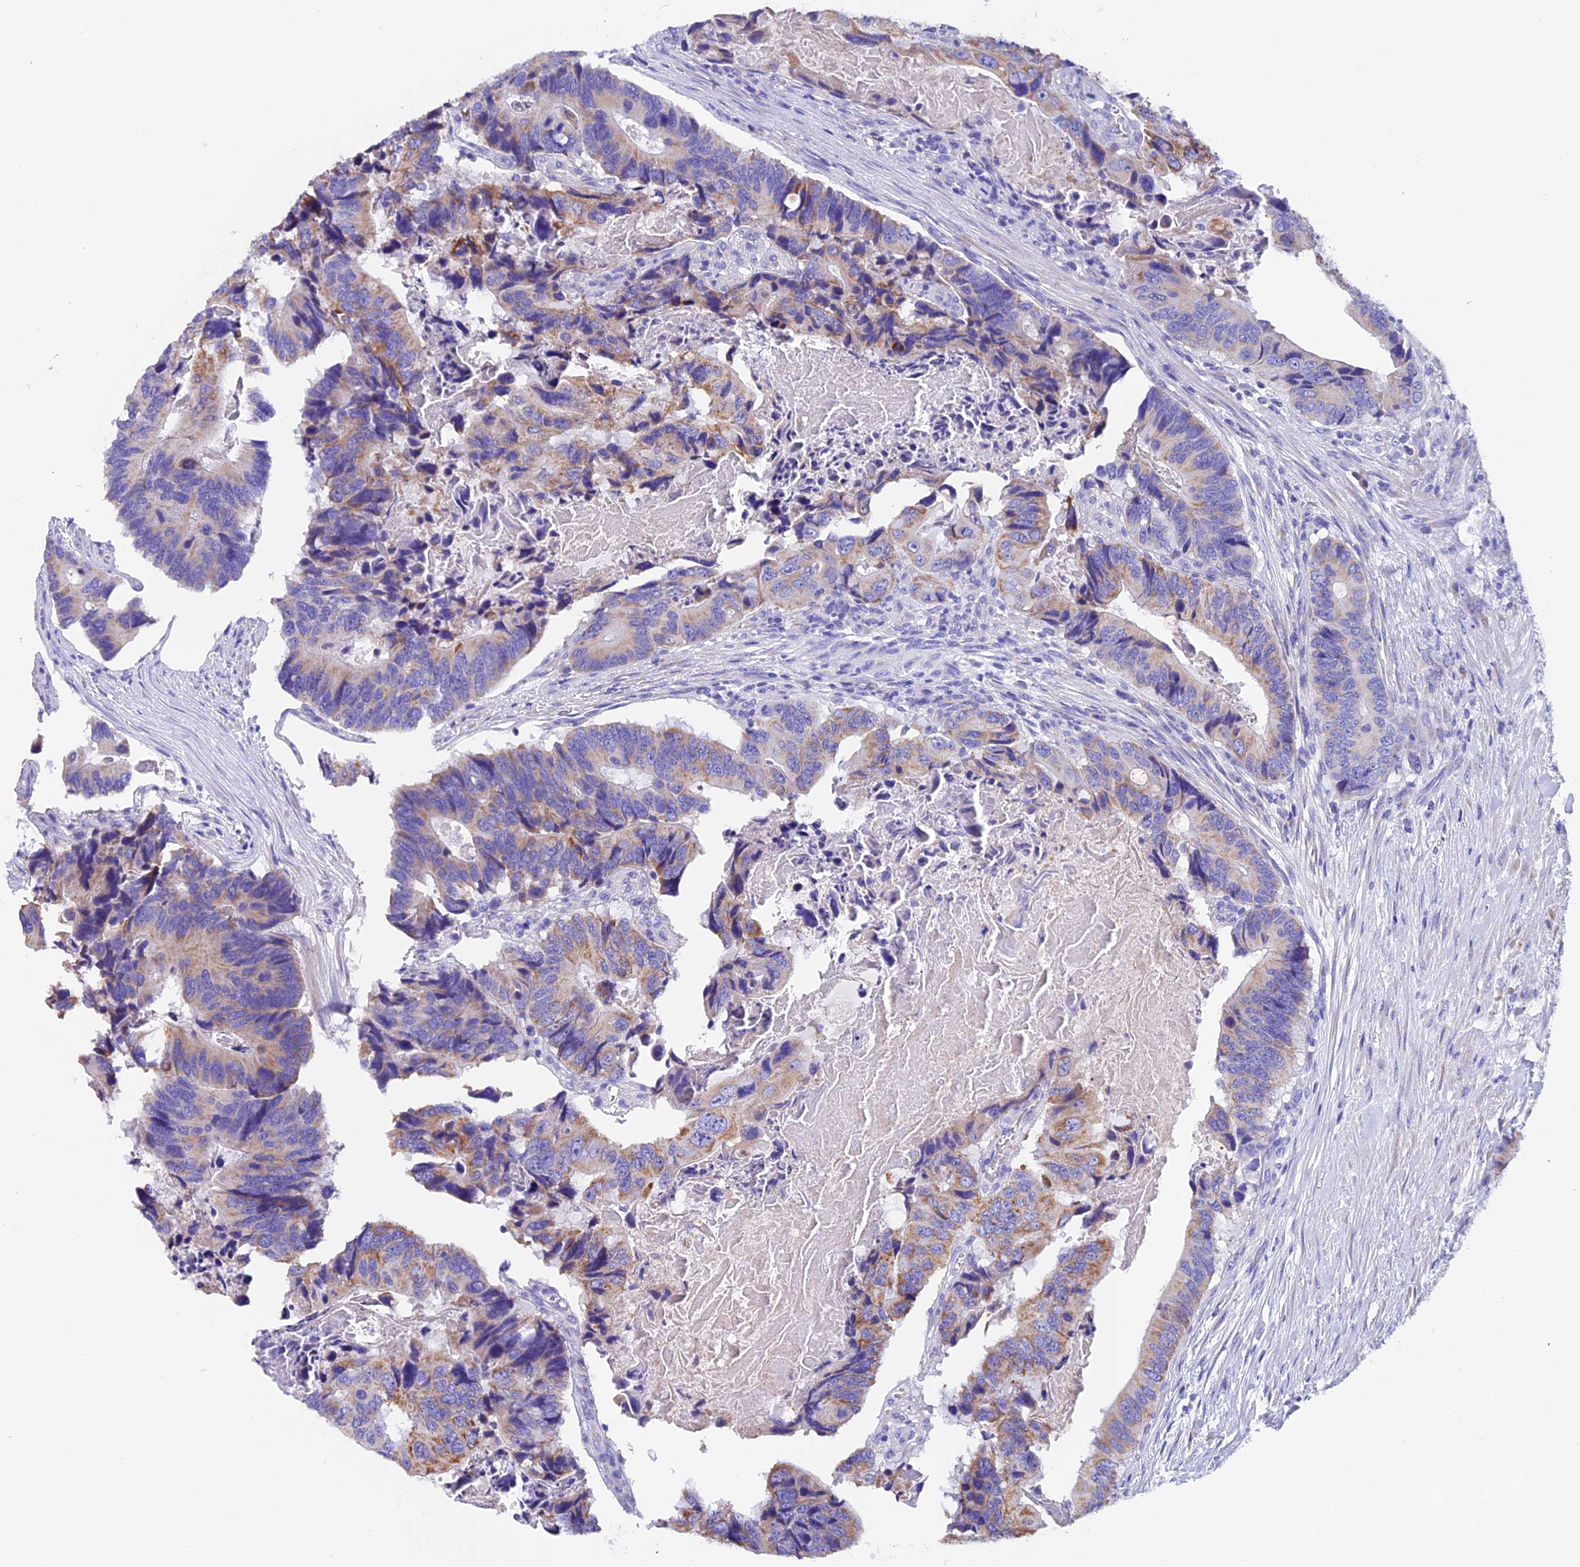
{"staining": {"intensity": "moderate", "quantity": "25%-75%", "location": "cytoplasmic/membranous"}, "tissue": "colorectal cancer", "cell_type": "Tumor cells", "image_type": "cancer", "snomed": [{"axis": "morphology", "description": "Adenocarcinoma, NOS"}, {"axis": "topography", "description": "Colon"}], "caption": "Human adenocarcinoma (colorectal) stained with a protein marker displays moderate staining in tumor cells.", "gene": "COMTD1", "patient": {"sex": "male", "age": 84}}